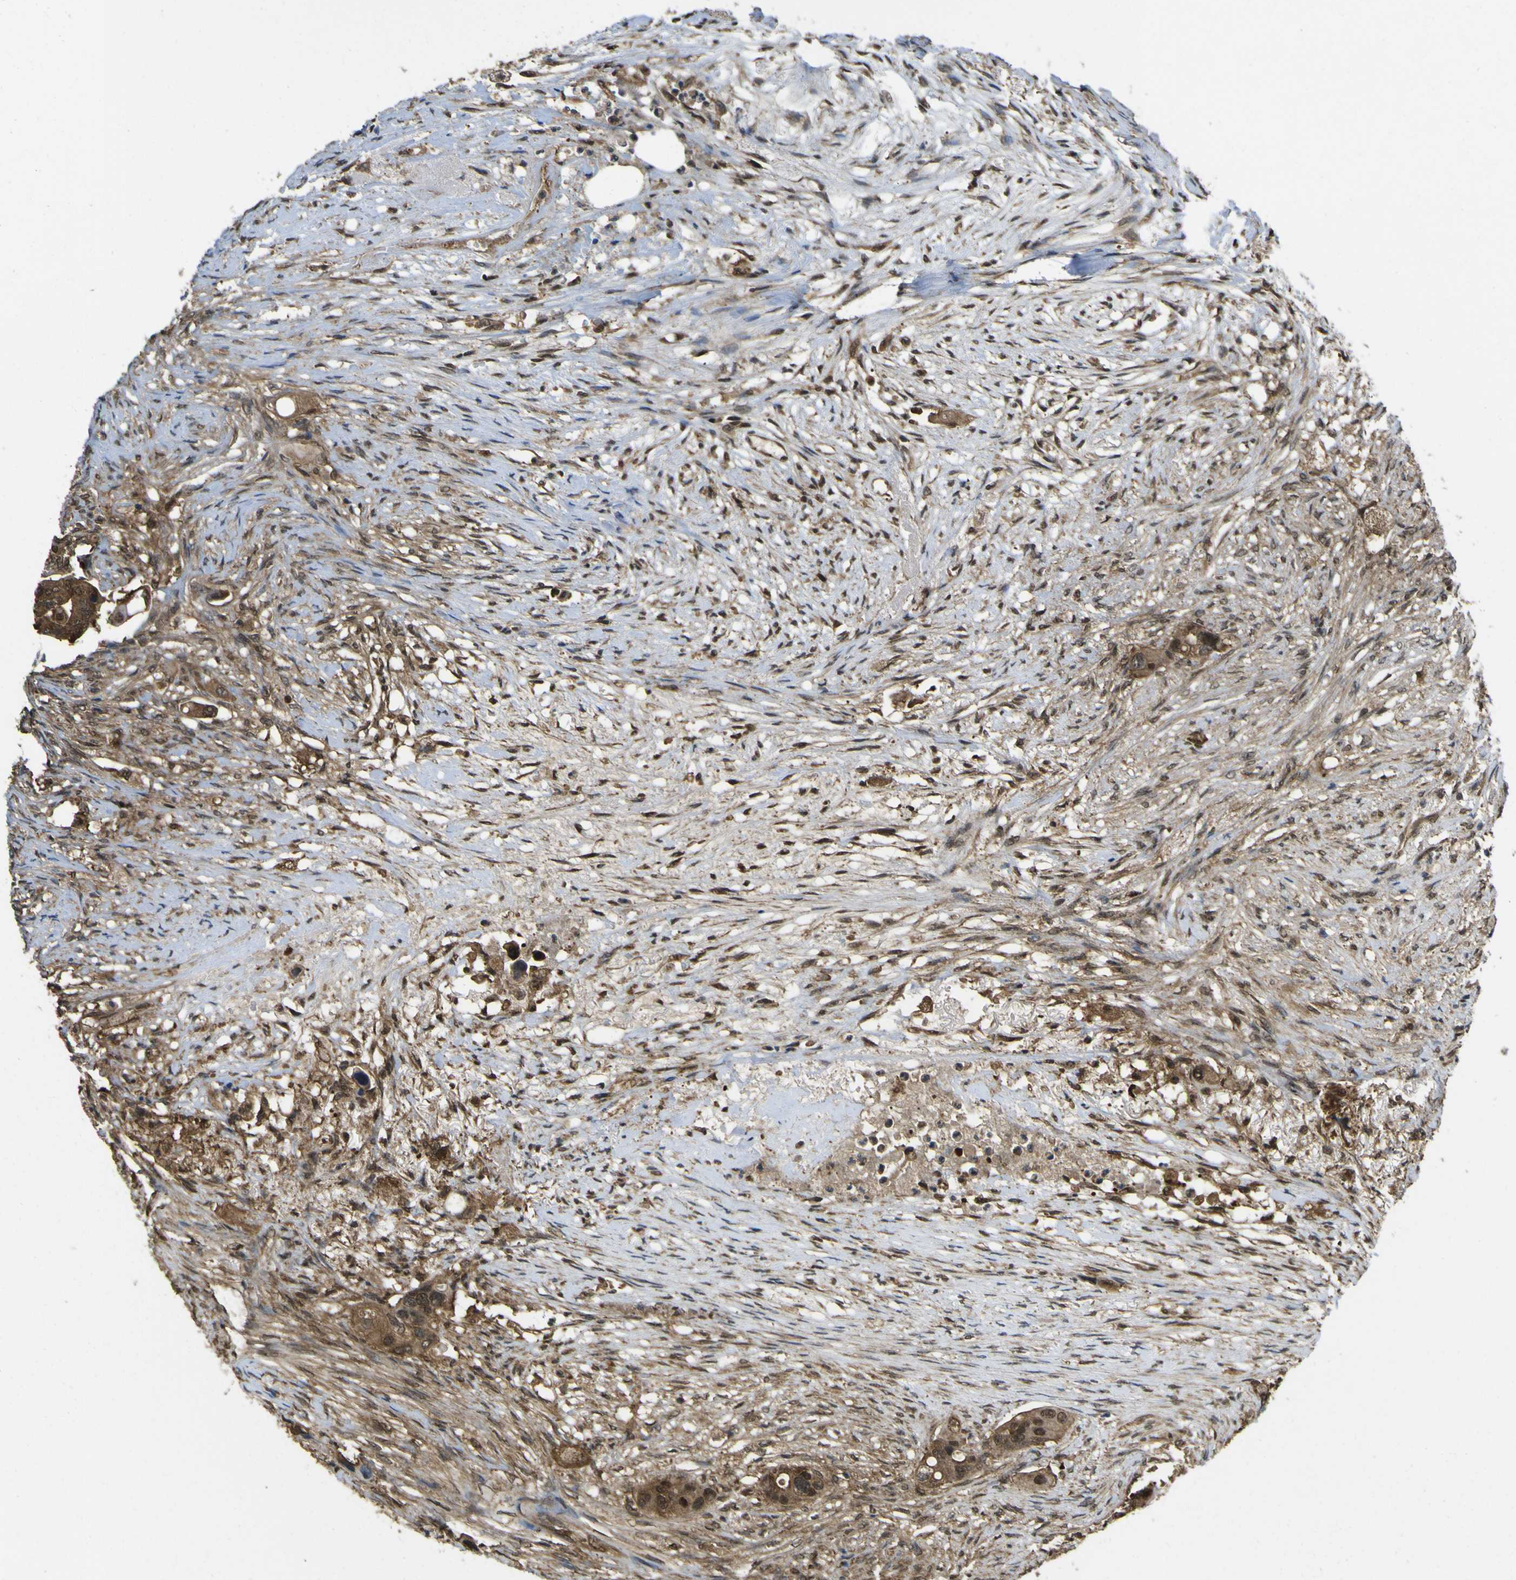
{"staining": {"intensity": "moderate", "quantity": ">75%", "location": "cytoplasmic/membranous,nuclear"}, "tissue": "colorectal cancer", "cell_type": "Tumor cells", "image_type": "cancer", "snomed": [{"axis": "morphology", "description": "Adenocarcinoma, NOS"}, {"axis": "topography", "description": "Colon"}], "caption": "Immunohistochemical staining of human adenocarcinoma (colorectal) displays moderate cytoplasmic/membranous and nuclear protein staining in about >75% of tumor cells. Using DAB (brown) and hematoxylin (blue) stains, captured at high magnification using brightfield microscopy.", "gene": "YWHAG", "patient": {"sex": "female", "age": 57}}